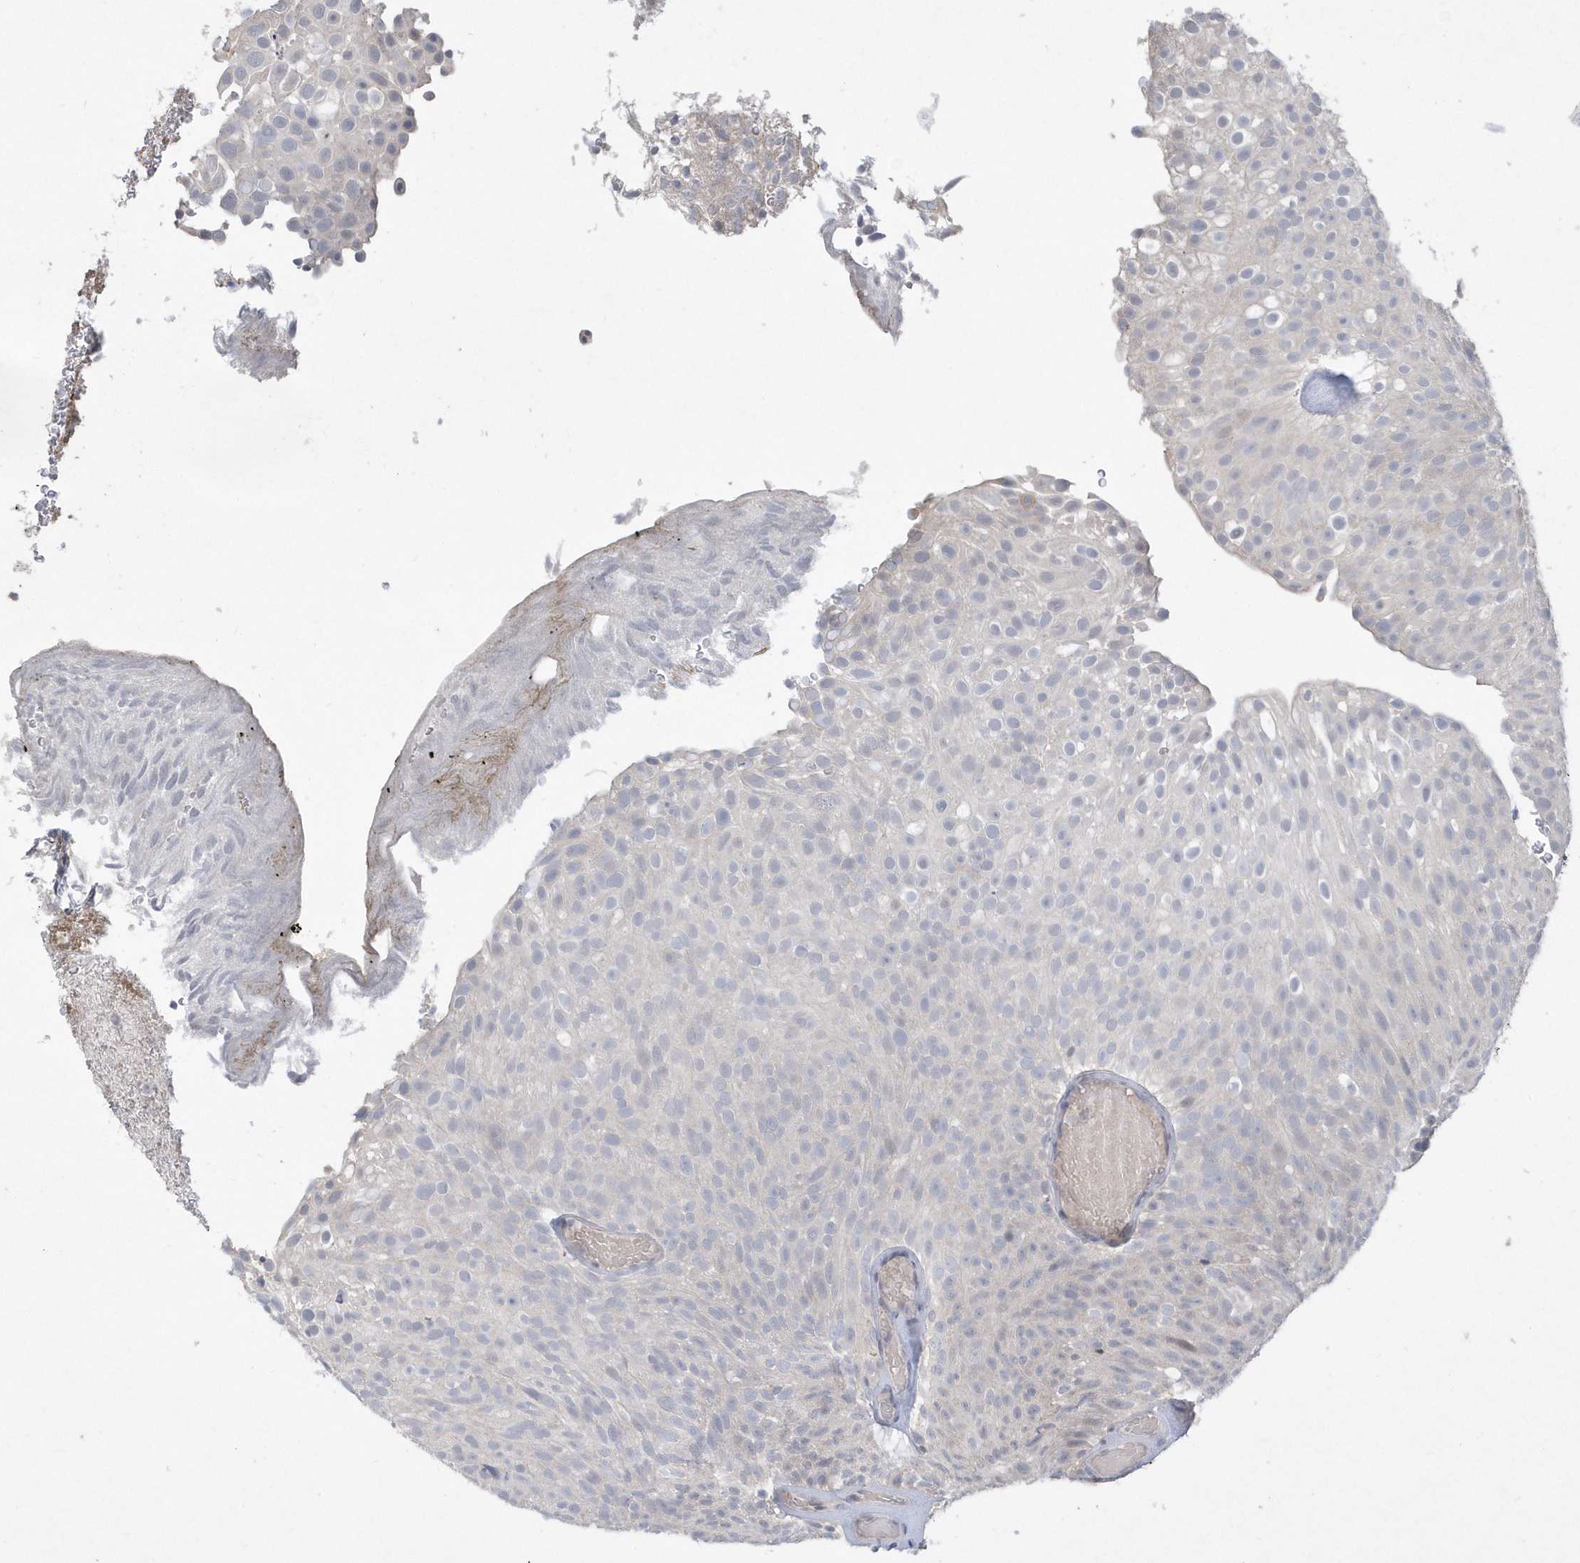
{"staining": {"intensity": "negative", "quantity": "none", "location": "none"}, "tissue": "urothelial cancer", "cell_type": "Tumor cells", "image_type": "cancer", "snomed": [{"axis": "morphology", "description": "Urothelial carcinoma, Low grade"}, {"axis": "topography", "description": "Urinary bladder"}], "caption": "A micrograph of urothelial cancer stained for a protein displays no brown staining in tumor cells. (Stains: DAB immunohistochemistry with hematoxylin counter stain, Microscopy: brightfield microscopy at high magnification).", "gene": "TSPEAR", "patient": {"sex": "male", "age": 78}}